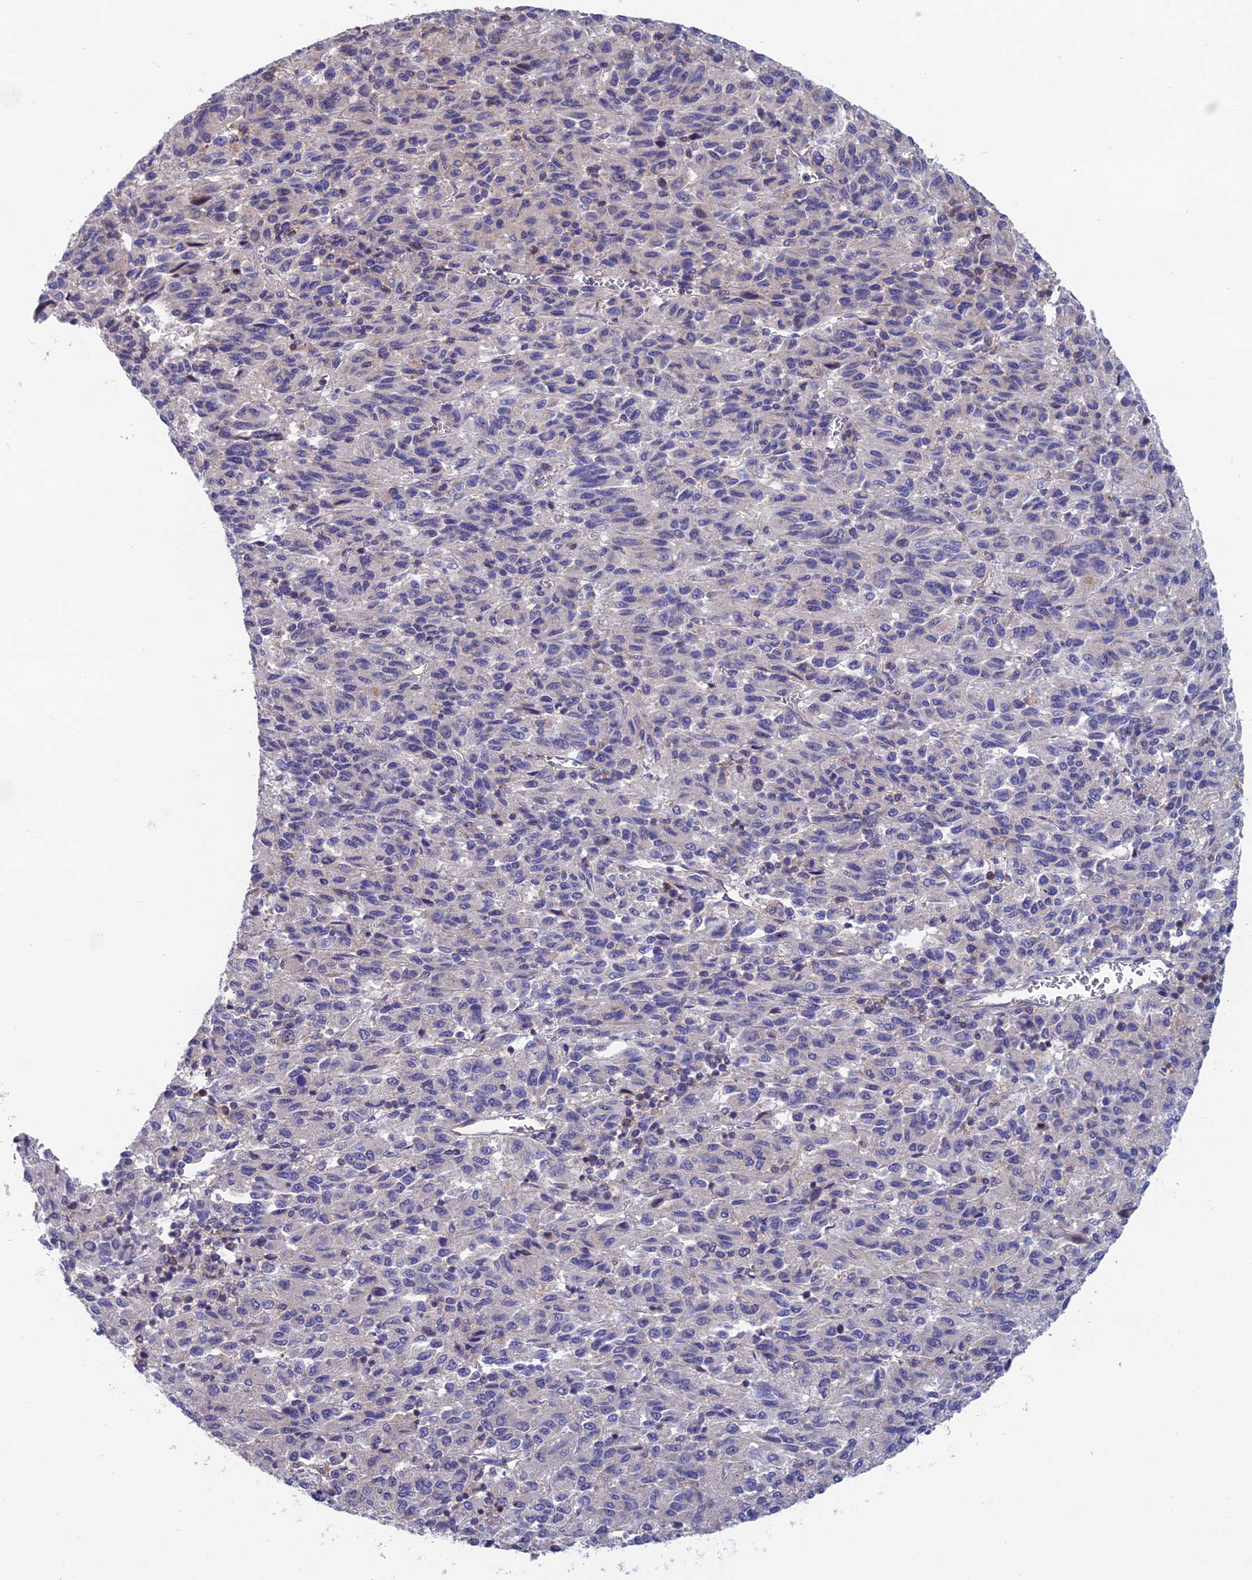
{"staining": {"intensity": "negative", "quantity": "none", "location": "none"}, "tissue": "melanoma", "cell_type": "Tumor cells", "image_type": "cancer", "snomed": [{"axis": "morphology", "description": "Malignant melanoma, Metastatic site"}, {"axis": "topography", "description": "Lung"}], "caption": "Tumor cells are negative for brown protein staining in melanoma. (DAB (3,3'-diaminobenzidine) IHC visualized using brightfield microscopy, high magnification).", "gene": "USP37", "patient": {"sex": "male", "age": 64}}